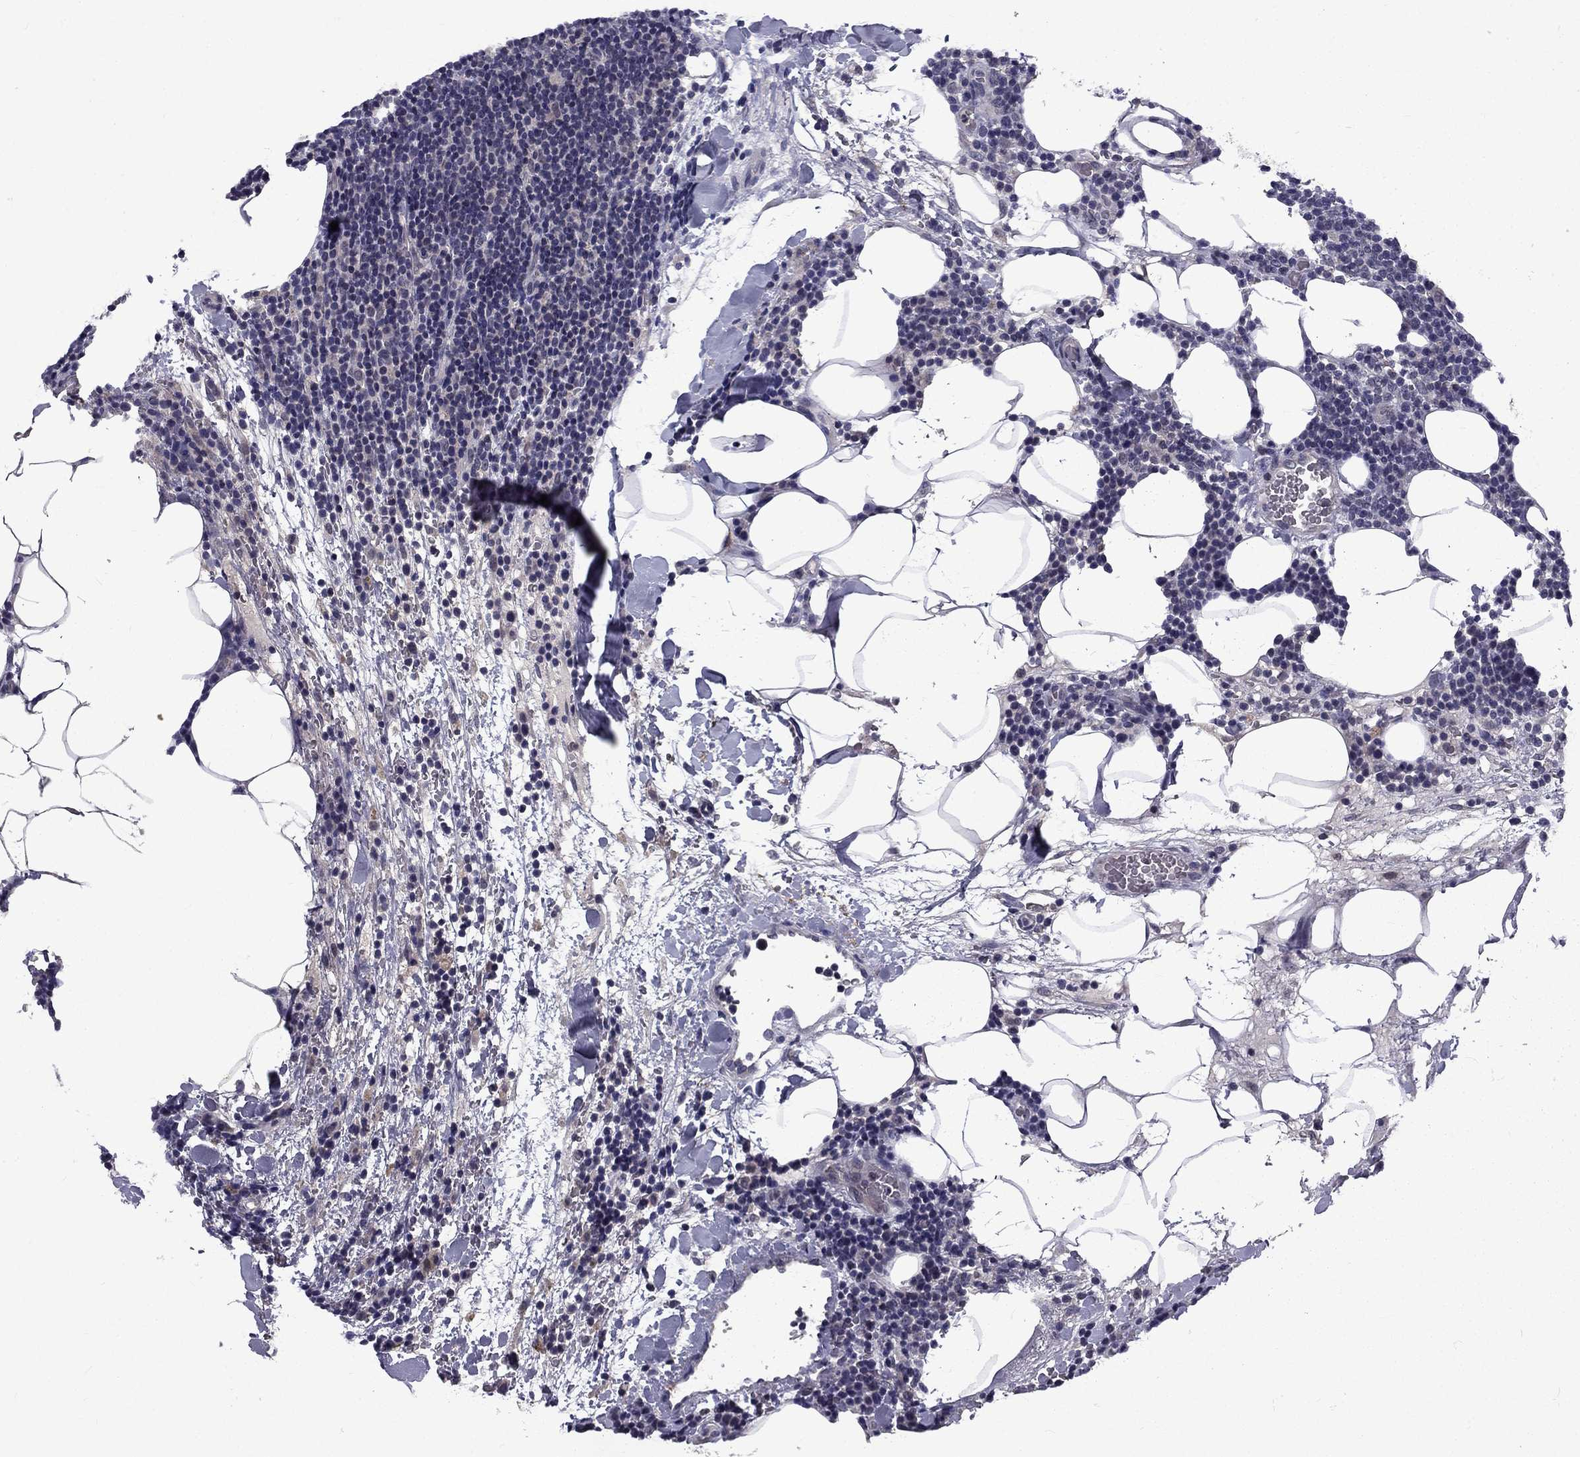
{"staining": {"intensity": "negative", "quantity": "none", "location": "none"}, "tissue": "lymphoma", "cell_type": "Tumor cells", "image_type": "cancer", "snomed": [{"axis": "morphology", "description": "Malignant lymphoma, non-Hodgkin's type, High grade"}, {"axis": "topography", "description": "Lymph node"}], "caption": "Malignant lymphoma, non-Hodgkin's type (high-grade) stained for a protein using IHC exhibits no staining tumor cells.", "gene": "SNTA1", "patient": {"sex": "male", "age": 61}}